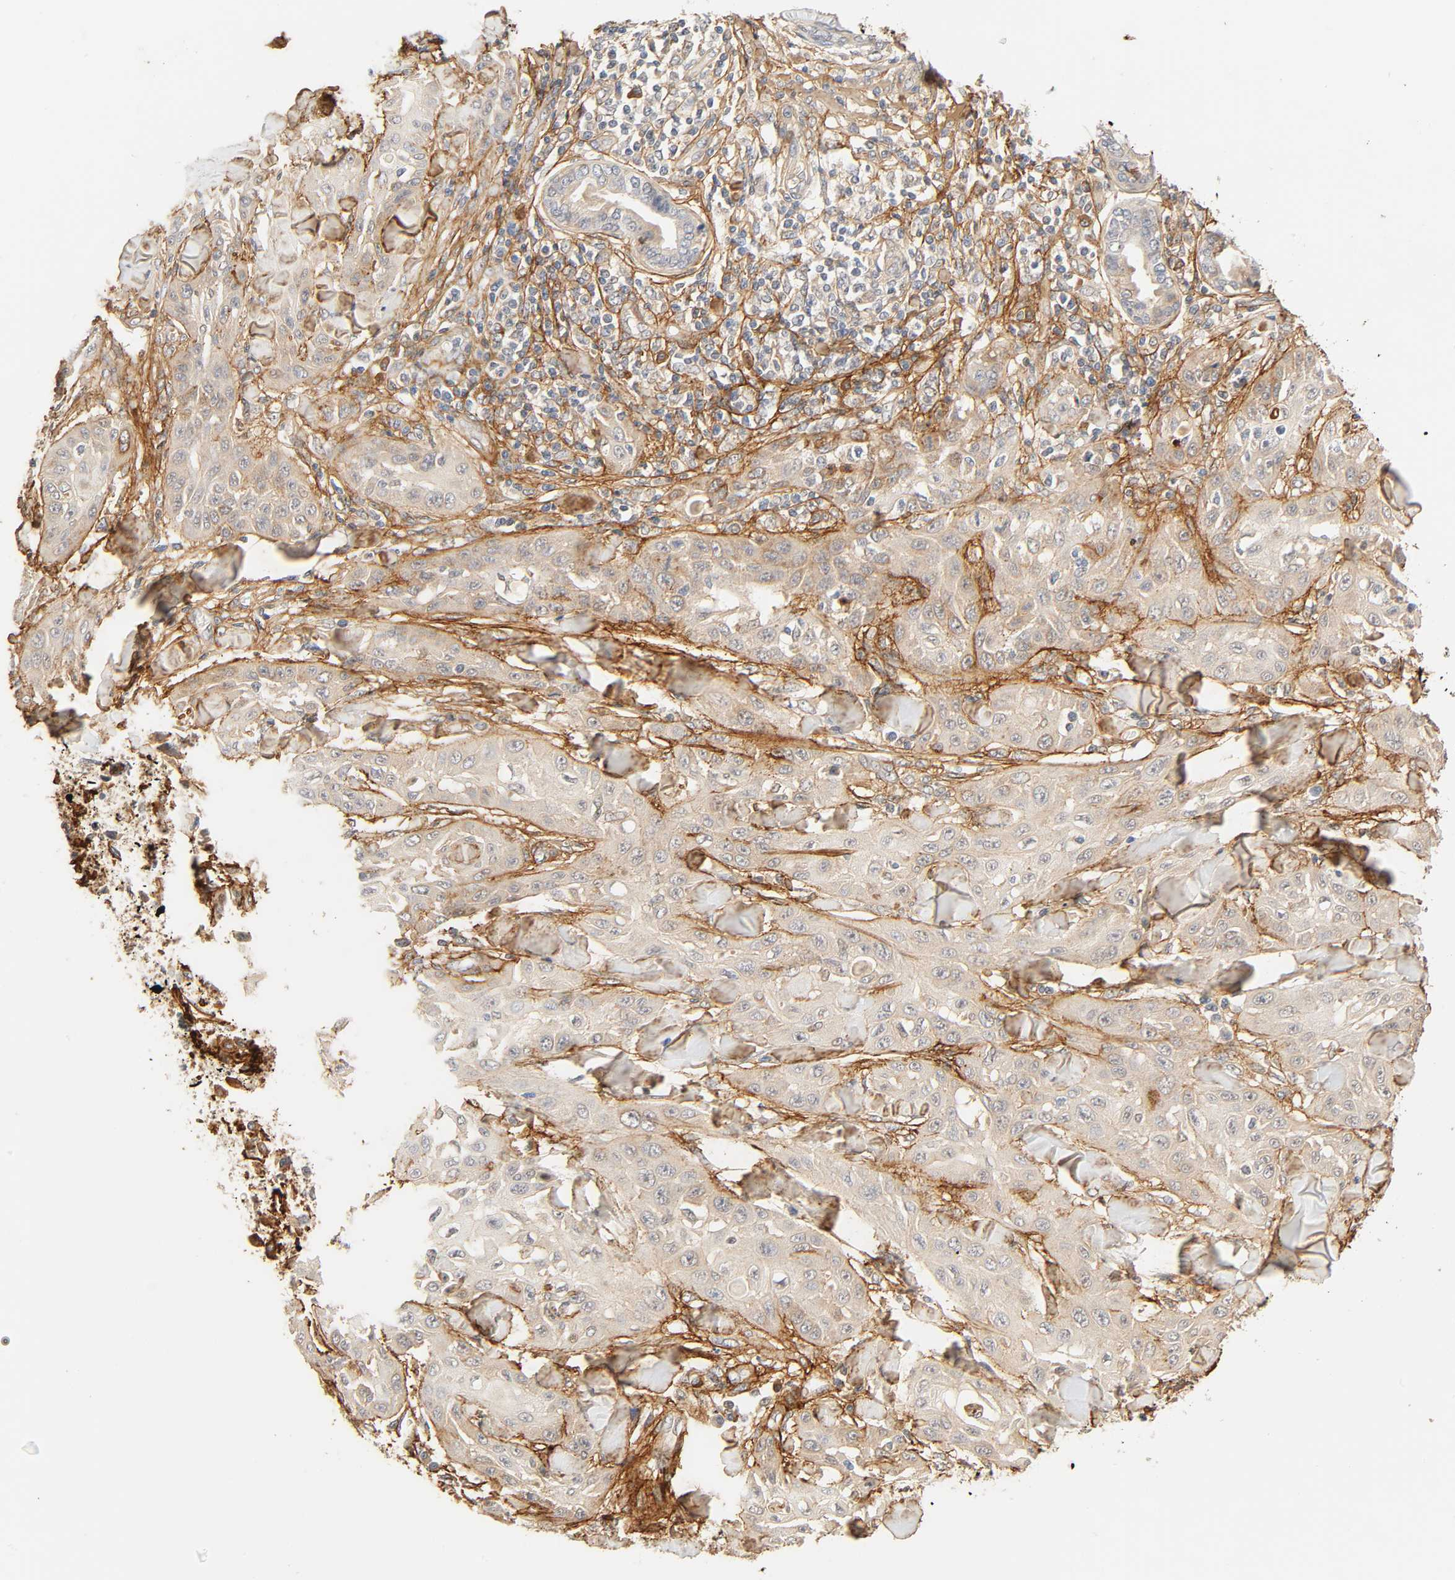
{"staining": {"intensity": "weak", "quantity": "25%-75%", "location": "cytoplasmic/membranous"}, "tissue": "skin cancer", "cell_type": "Tumor cells", "image_type": "cancer", "snomed": [{"axis": "morphology", "description": "Squamous cell carcinoma, NOS"}, {"axis": "topography", "description": "Skin"}], "caption": "Protein staining demonstrates weak cytoplasmic/membranous staining in about 25%-75% of tumor cells in skin cancer.", "gene": "CACNA1G", "patient": {"sex": "male", "age": 24}}